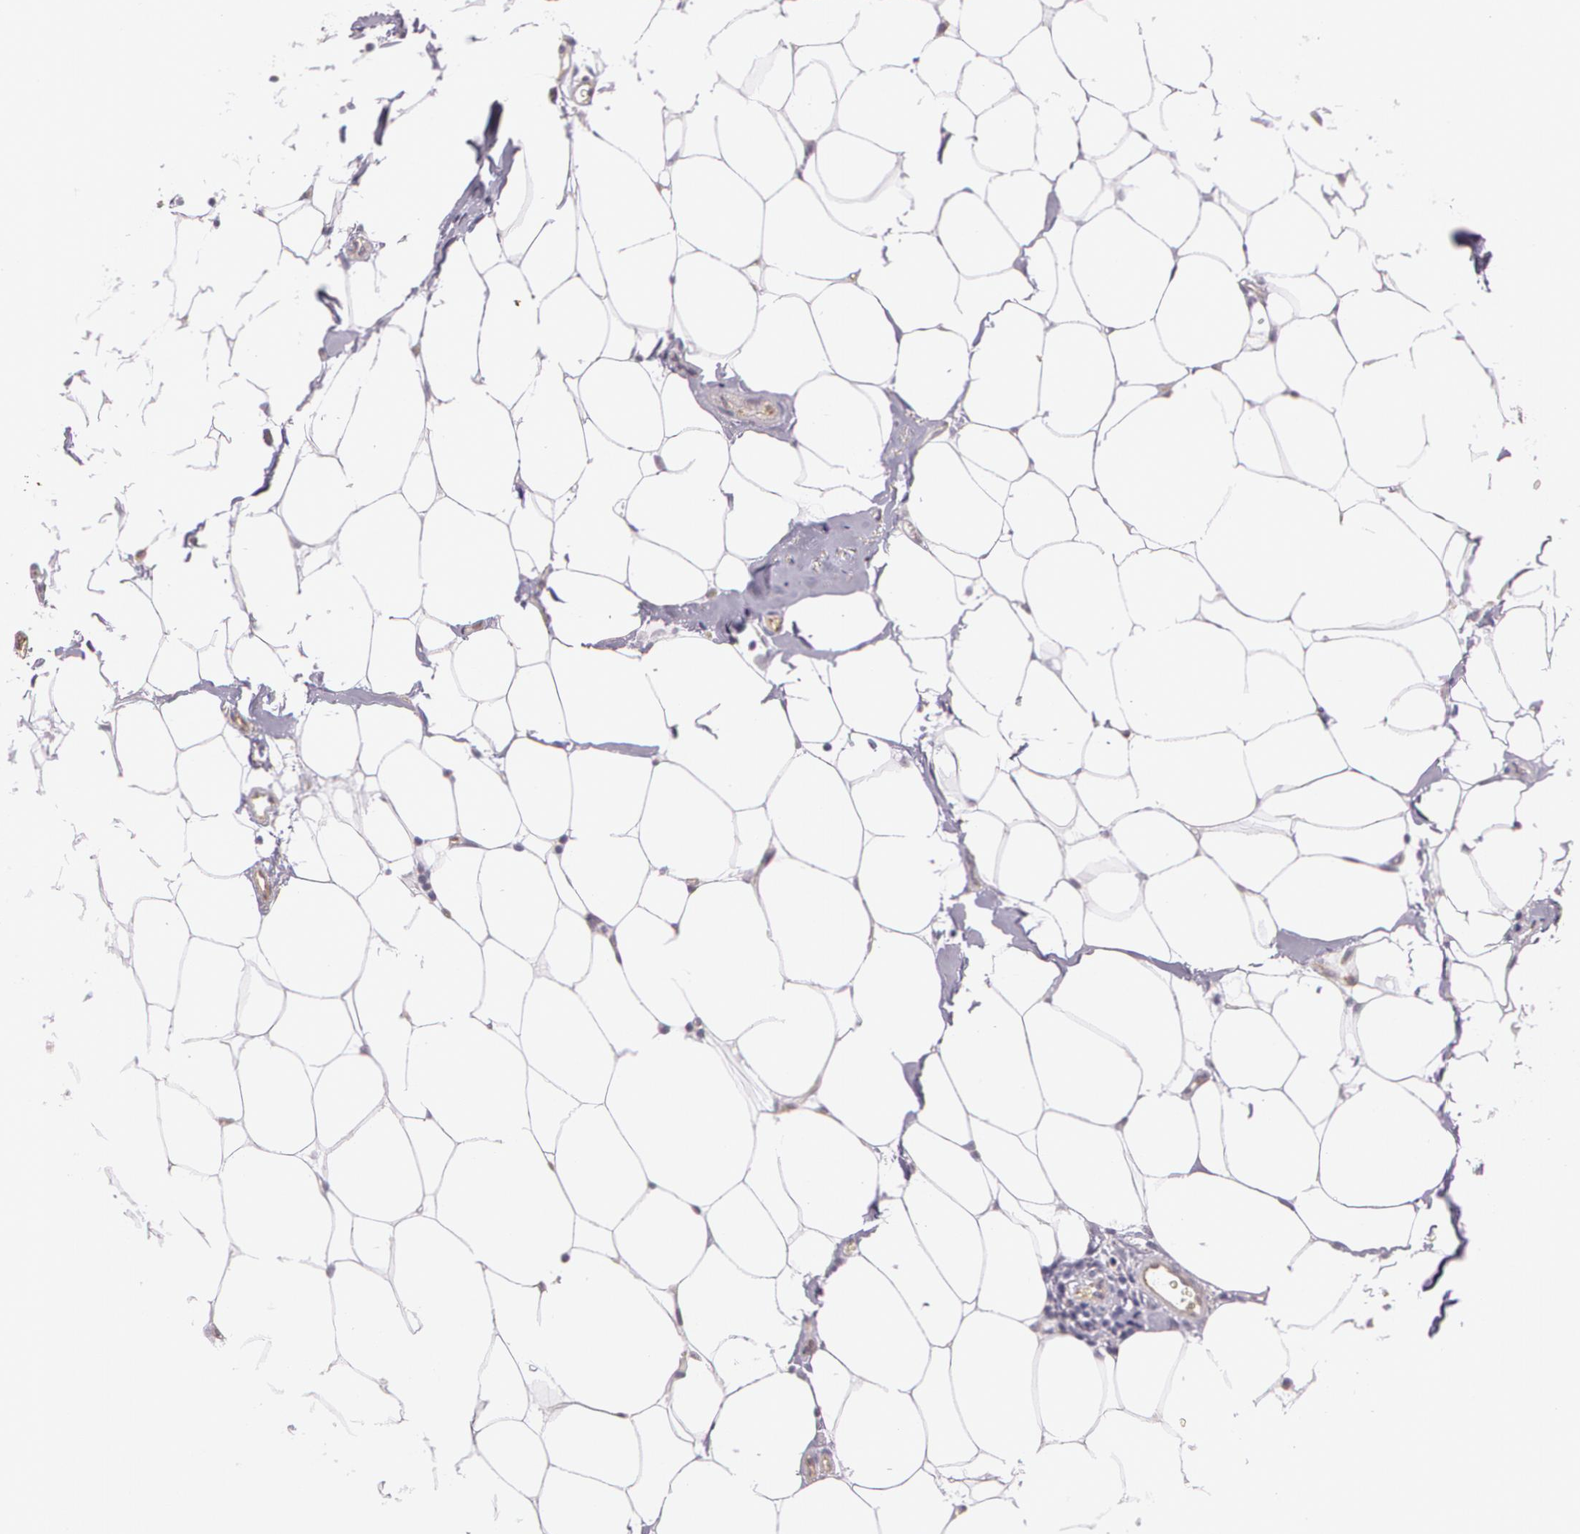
{"staining": {"intensity": "weak", "quantity": ">75%", "location": "cytoplasmic/membranous"}, "tissue": "breast cancer", "cell_type": "Tumor cells", "image_type": "cancer", "snomed": [{"axis": "morphology", "description": "Lobular carcinoma"}, {"axis": "topography", "description": "Breast"}], "caption": "Immunohistochemistry (IHC) image of neoplastic tissue: human breast lobular carcinoma stained using IHC shows low levels of weak protein expression localized specifically in the cytoplasmic/membranous of tumor cells, appearing as a cytoplasmic/membranous brown color.", "gene": "APP", "patient": {"sex": "female", "age": 56}}